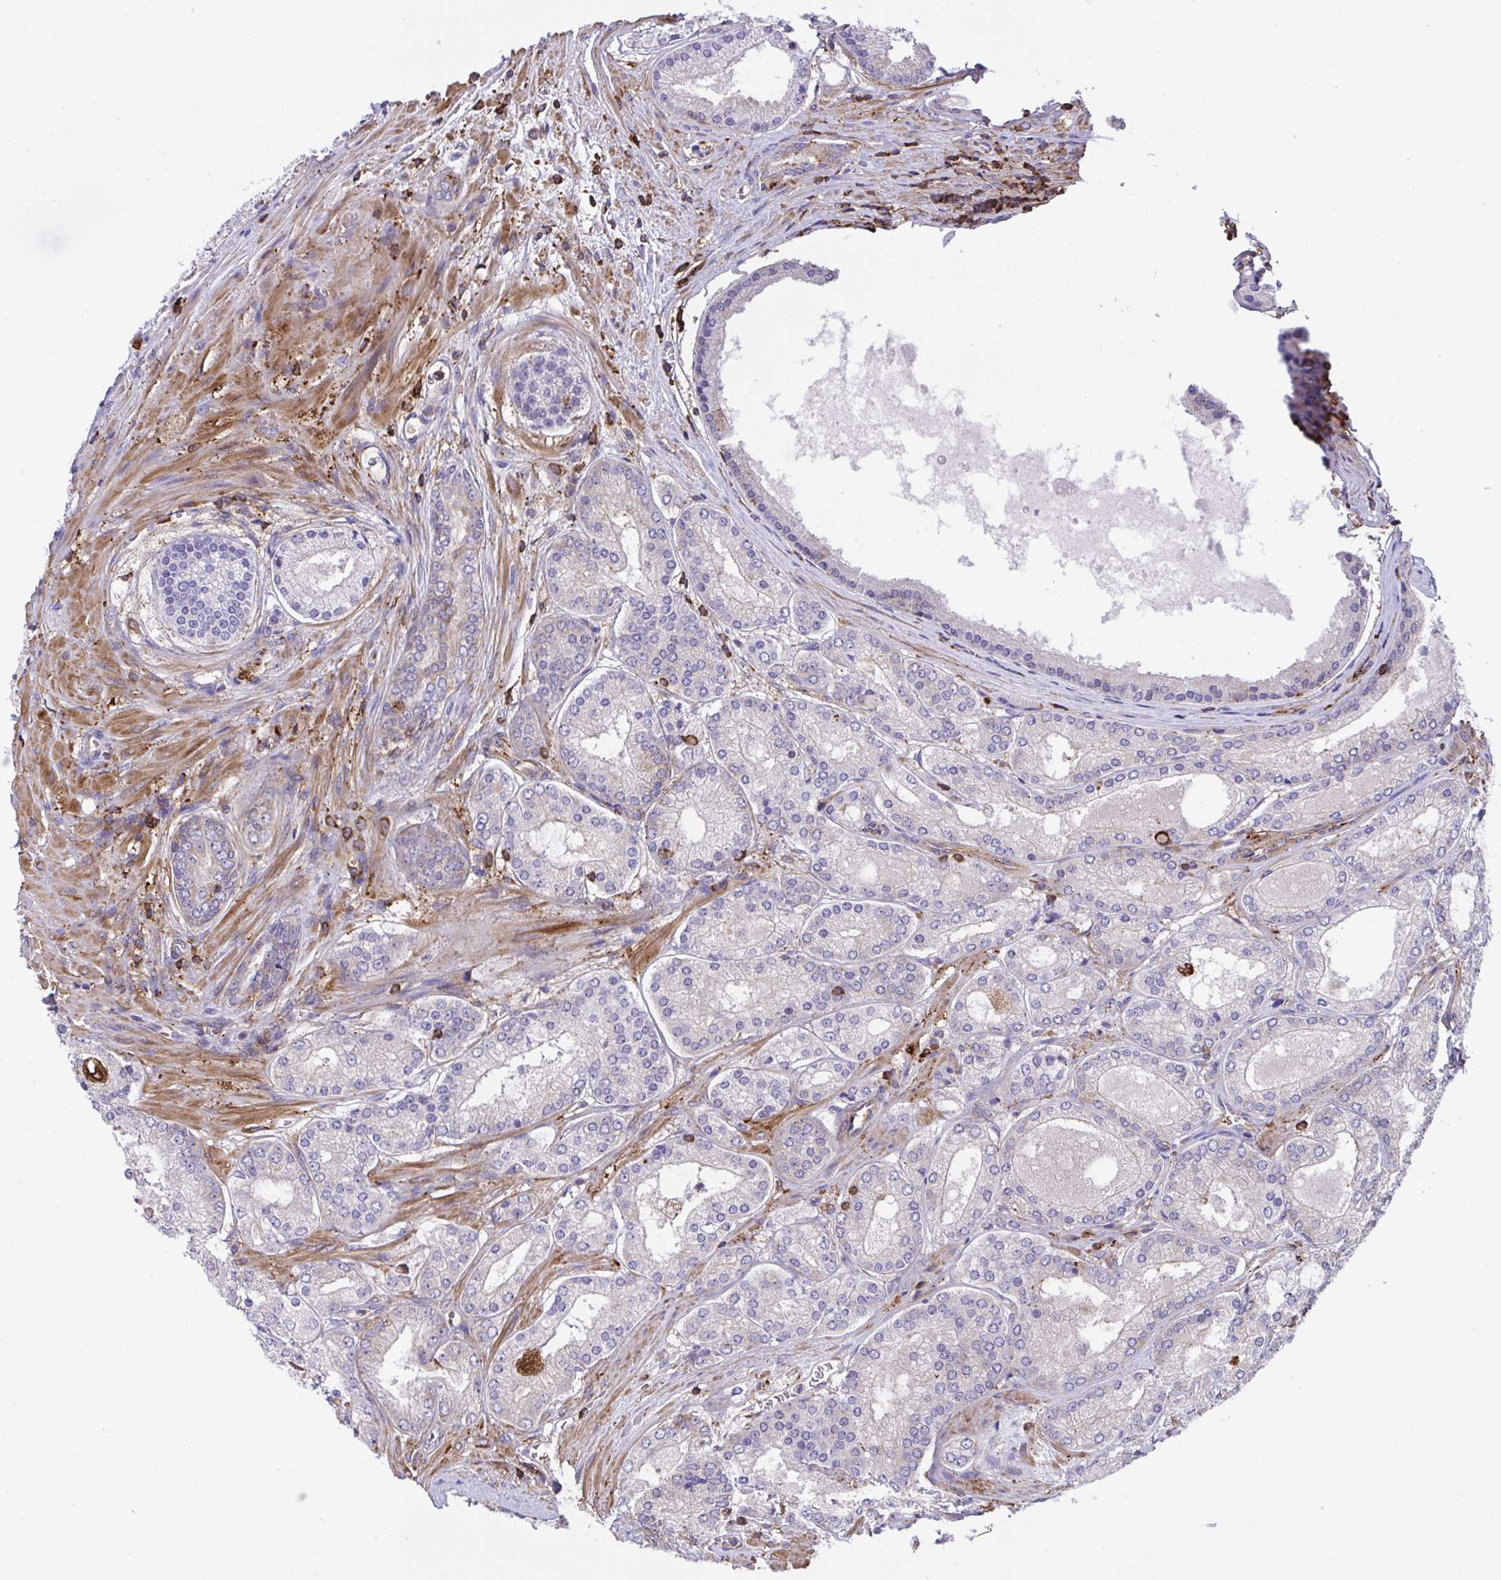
{"staining": {"intensity": "strong", "quantity": "<25%", "location": "cytoplasmic/membranous"}, "tissue": "prostate cancer", "cell_type": "Tumor cells", "image_type": "cancer", "snomed": [{"axis": "morphology", "description": "Adenocarcinoma, High grade"}, {"axis": "topography", "description": "Prostate"}], "caption": "Immunohistochemistry (IHC) histopathology image of neoplastic tissue: human prostate high-grade adenocarcinoma stained using immunohistochemistry (IHC) demonstrates medium levels of strong protein expression localized specifically in the cytoplasmic/membranous of tumor cells, appearing as a cytoplasmic/membranous brown color.", "gene": "PPIH", "patient": {"sex": "male", "age": 67}}